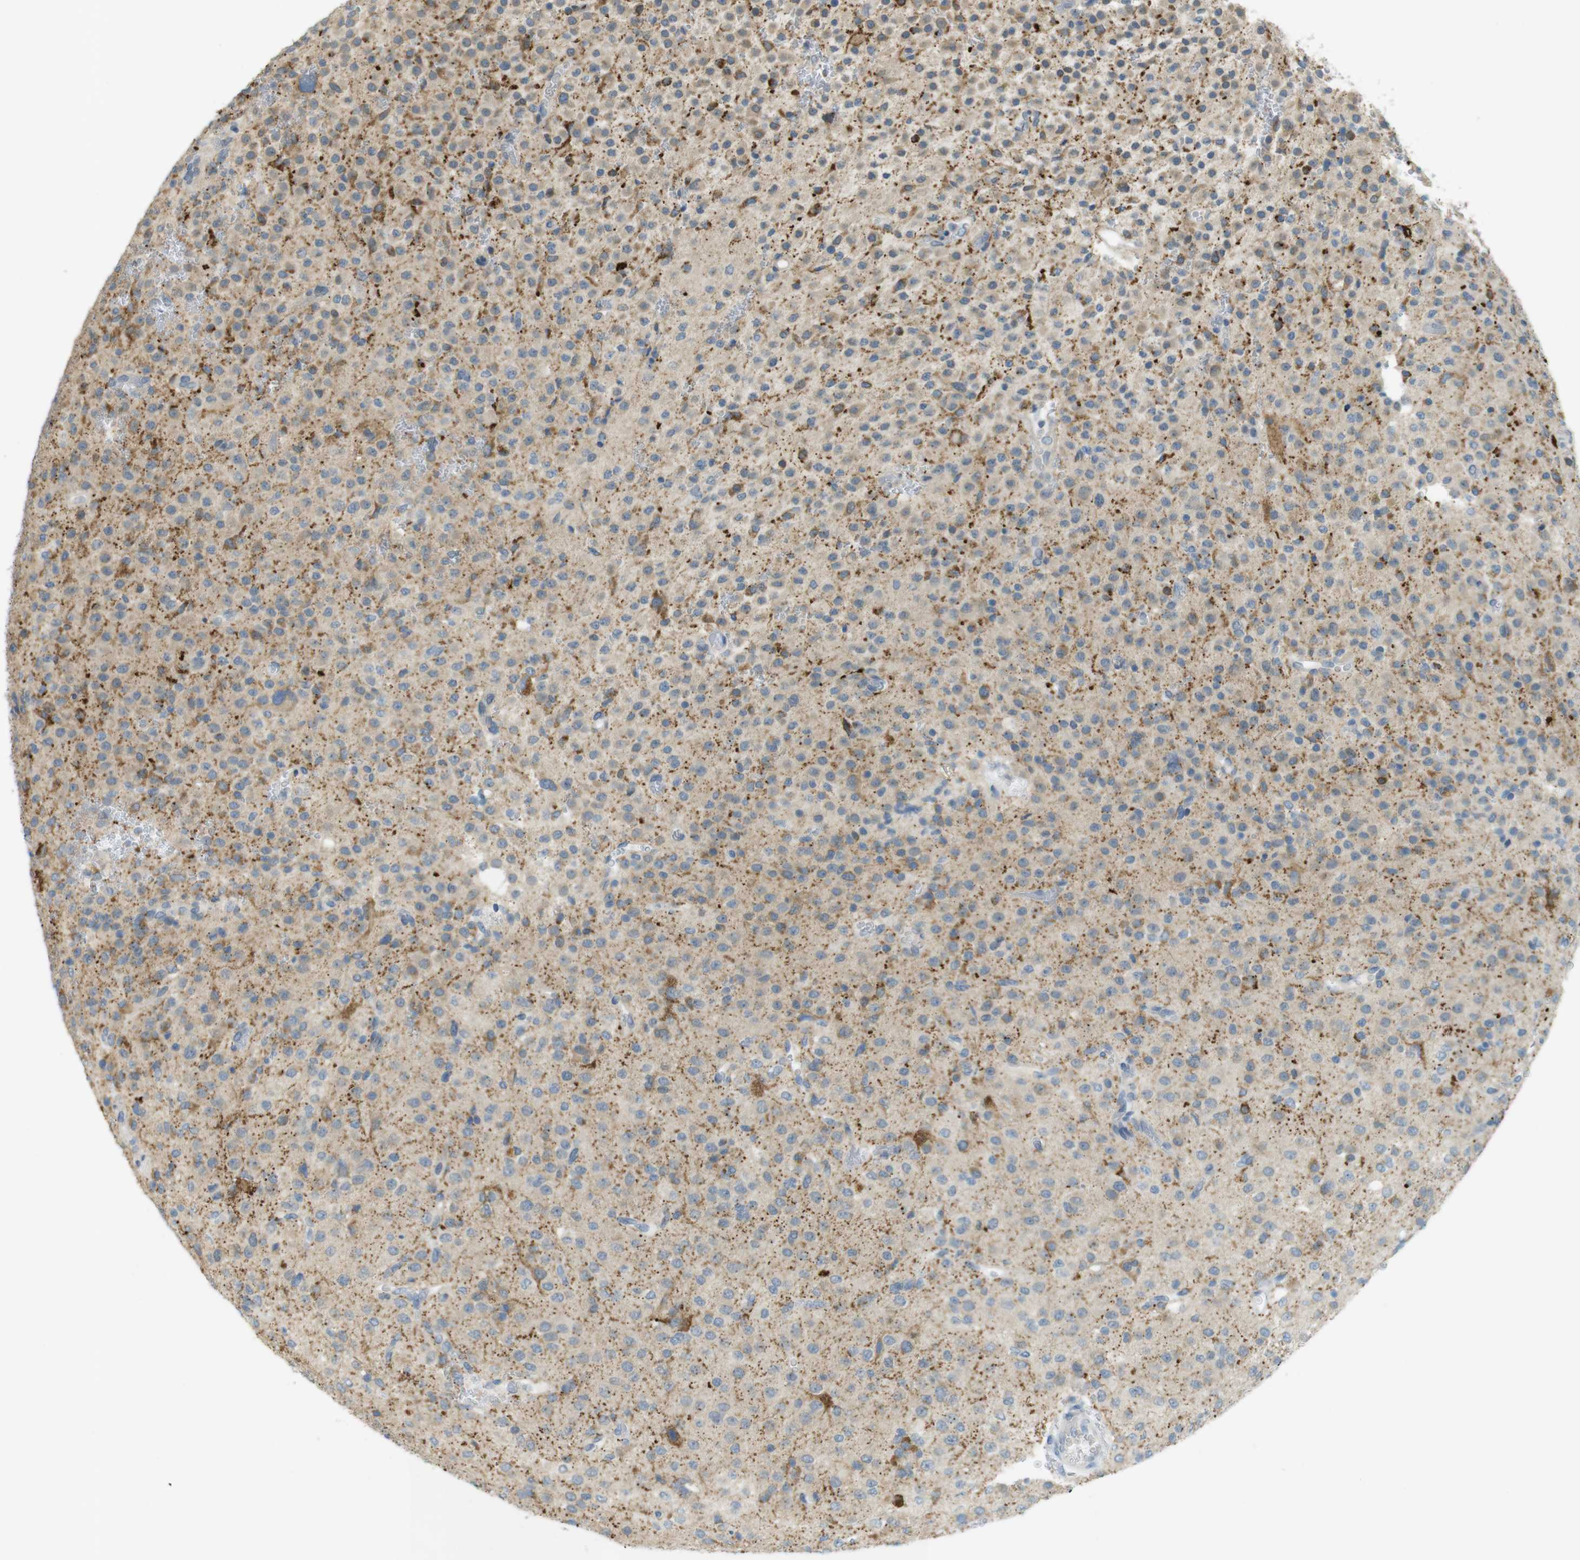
{"staining": {"intensity": "moderate", "quantity": "25%-75%", "location": "cytoplasmic/membranous"}, "tissue": "glioma", "cell_type": "Tumor cells", "image_type": "cancer", "snomed": [{"axis": "morphology", "description": "Glioma, malignant, Low grade"}, {"axis": "topography", "description": "Brain"}], "caption": "An image showing moderate cytoplasmic/membranous staining in about 25%-75% of tumor cells in glioma, as visualized by brown immunohistochemical staining.", "gene": "UGT8", "patient": {"sex": "male", "age": 38}}